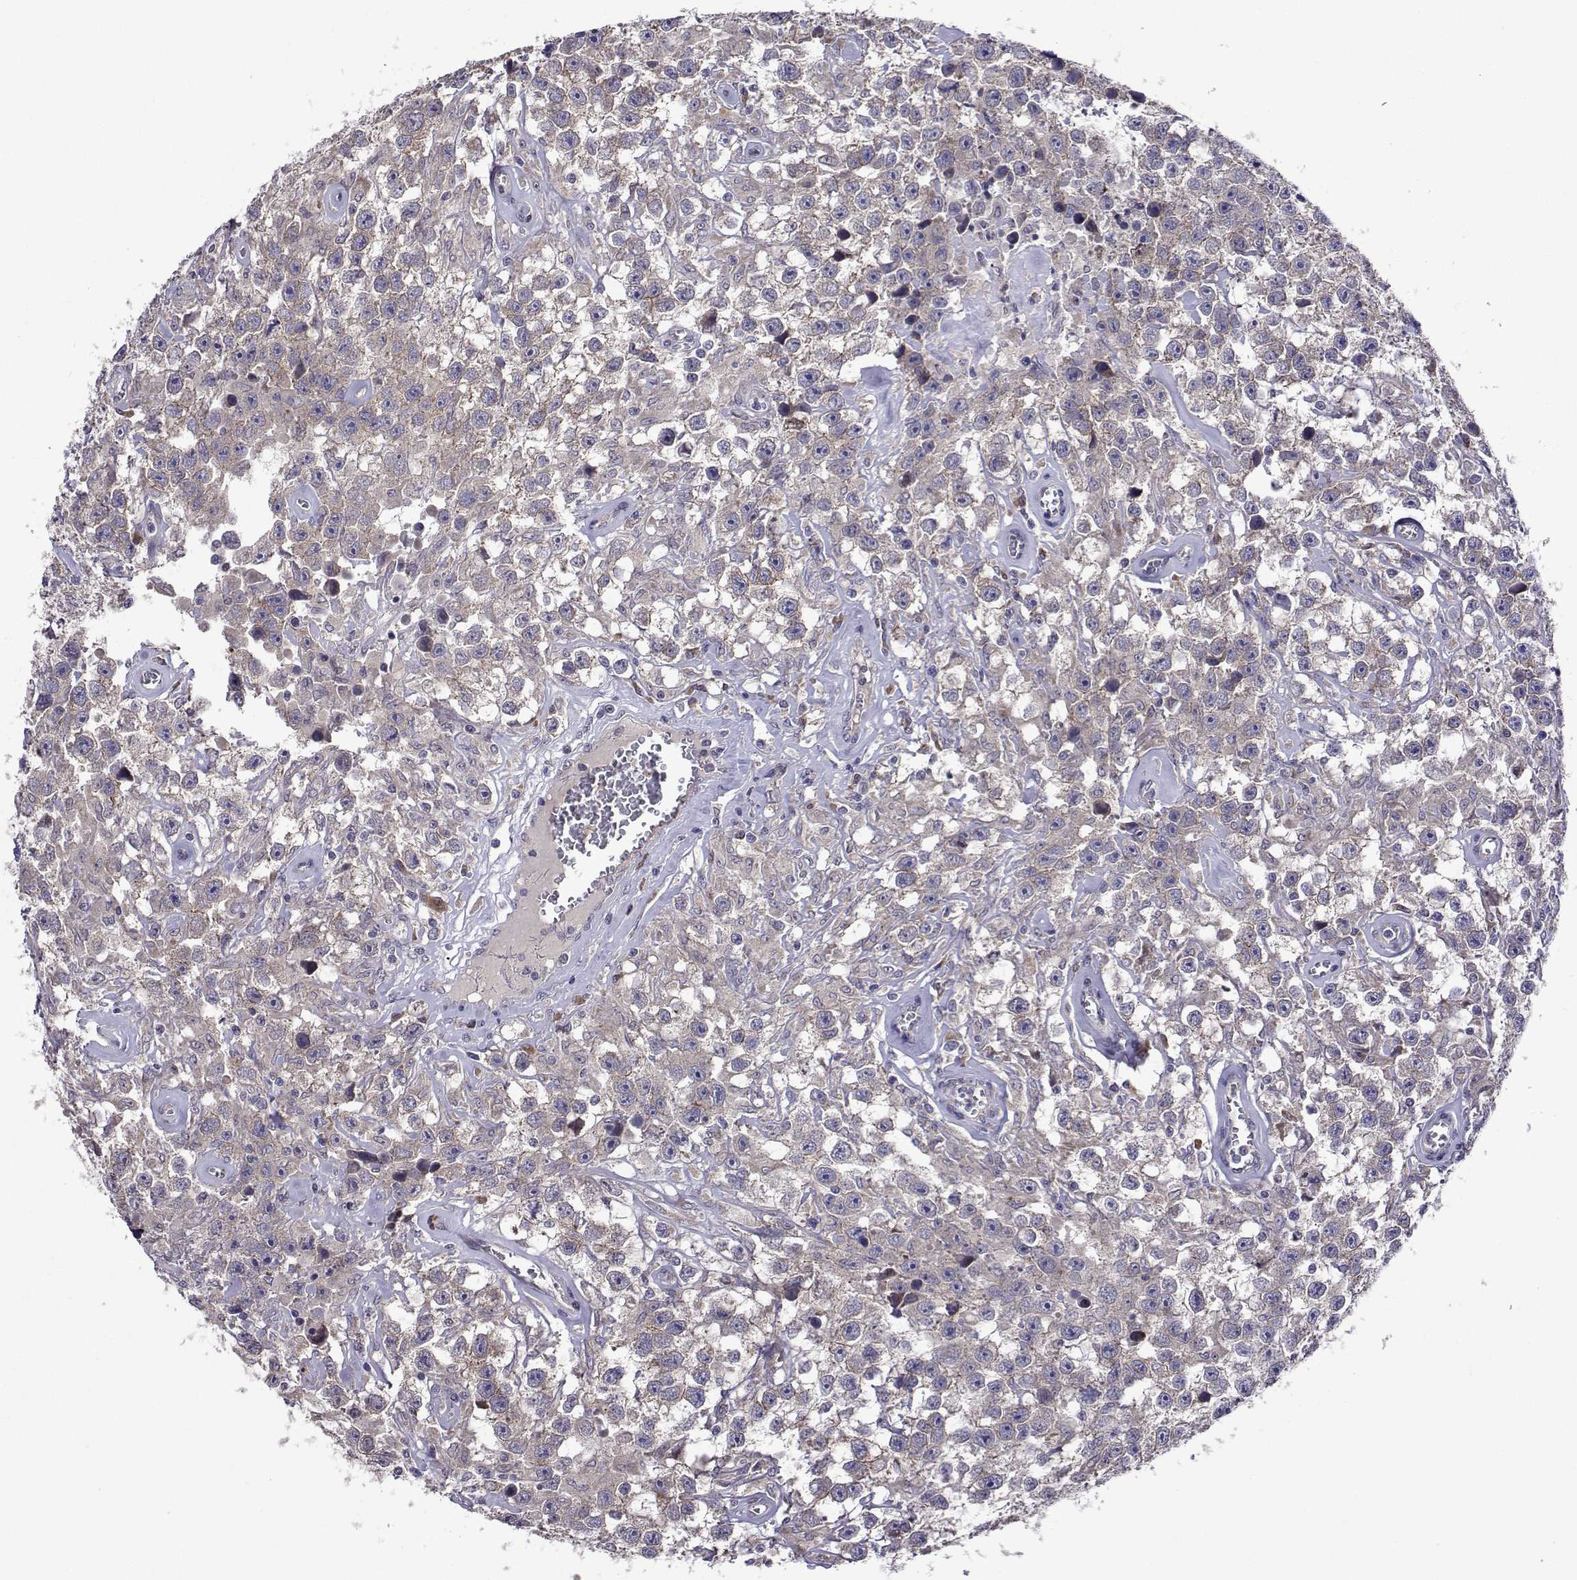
{"staining": {"intensity": "negative", "quantity": "none", "location": "none"}, "tissue": "testis cancer", "cell_type": "Tumor cells", "image_type": "cancer", "snomed": [{"axis": "morphology", "description": "Seminoma, NOS"}, {"axis": "topography", "description": "Testis"}], "caption": "Immunohistochemical staining of testis cancer (seminoma) reveals no significant positivity in tumor cells.", "gene": "TARBP2", "patient": {"sex": "male", "age": 43}}